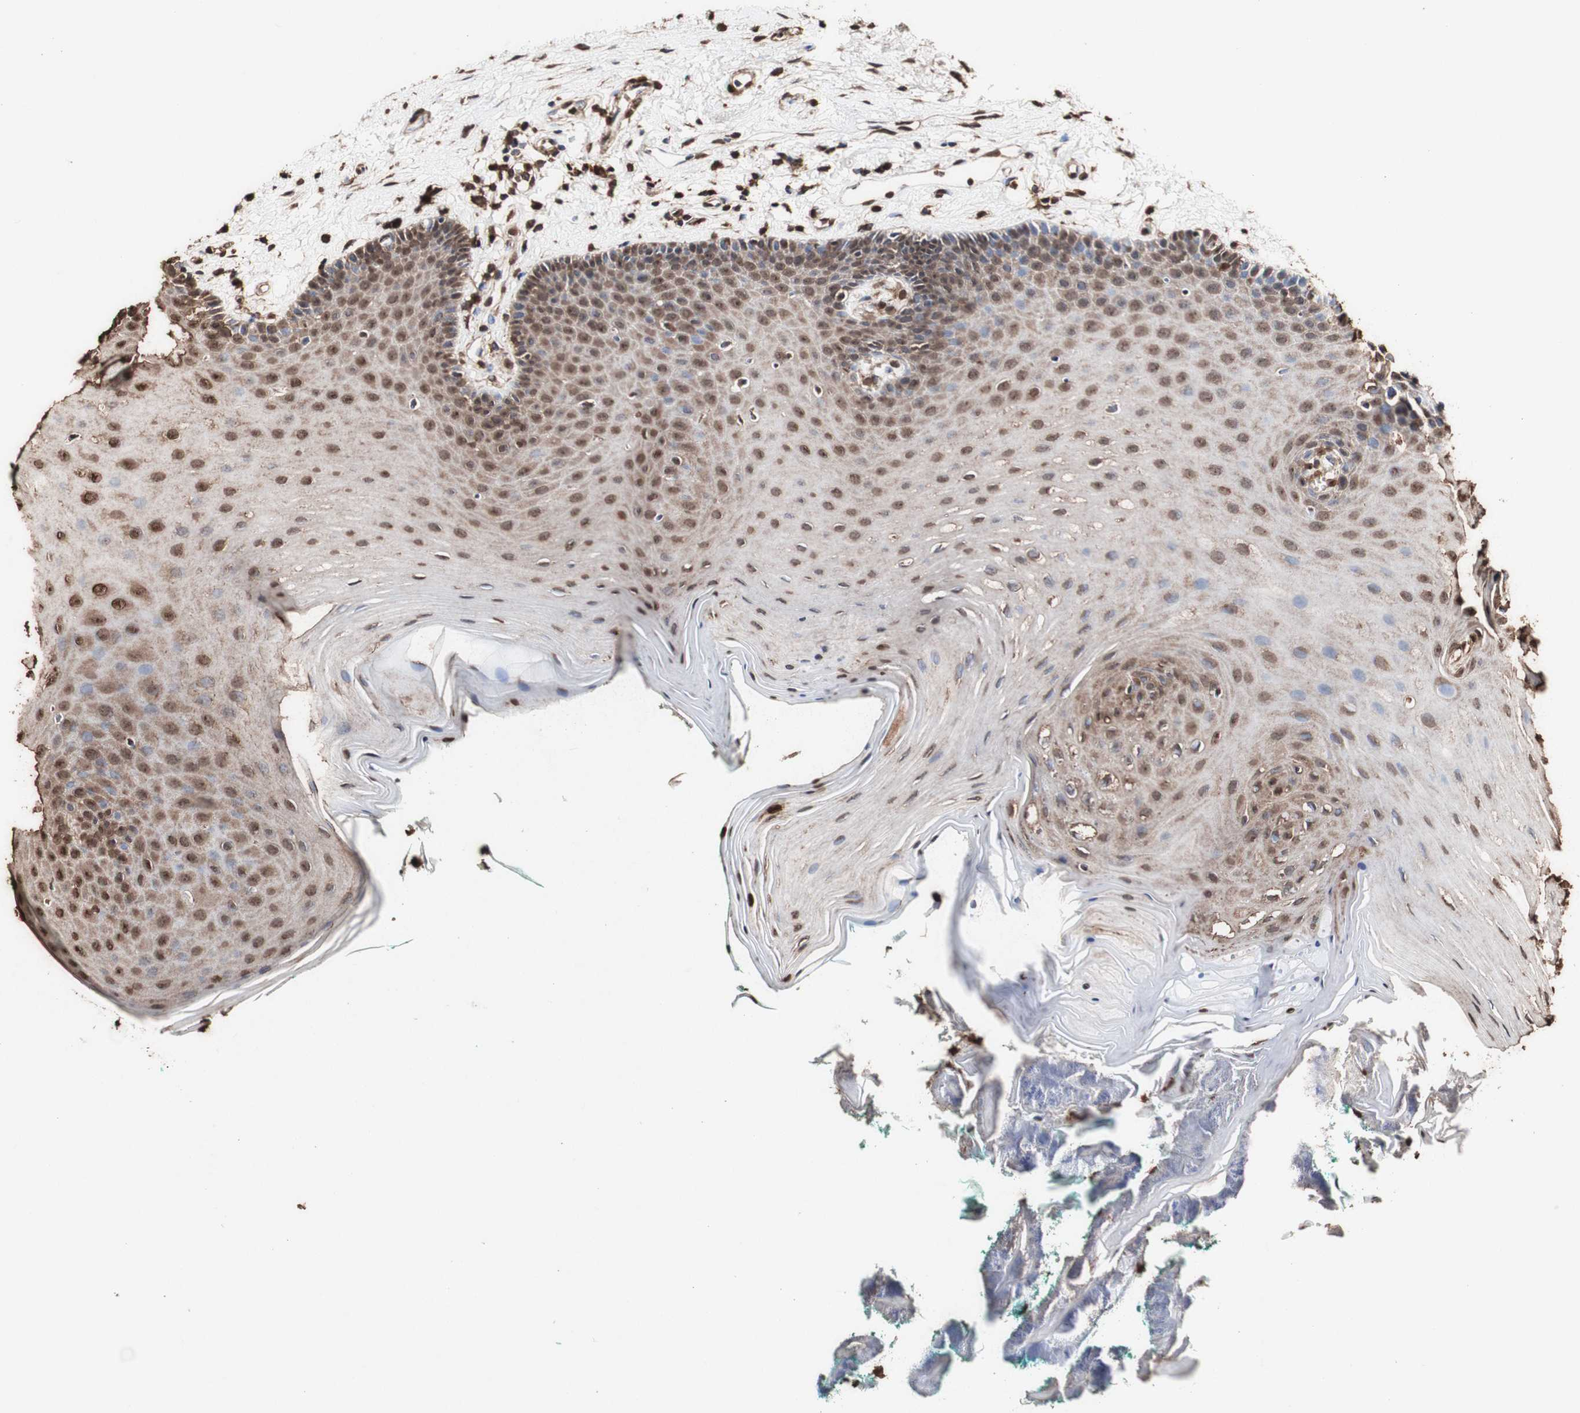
{"staining": {"intensity": "strong", "quantity": ">75%", "location": "cytoplasmic/membranous,nuclear"}, "tissue": "oral mucosa", "cell_type": "Squamous epithelial cells", "image_type": "normal", "snomed": [{"axis": "morphology", "description": "Normal tissue, NOS"}, {"axis": "topography", "description": "Skeletal muscle"}, {"axis": "topography", "description": "Oral tissue"}], "caption": "Protein analysis of unremarkable oral mucosa displays strong cytoplasmic/membranous,nuclear positivity in about >75% of squamous epithelial cells.", "gene": "PIDD1", "patient": {"sex": "male", "age": 58}}